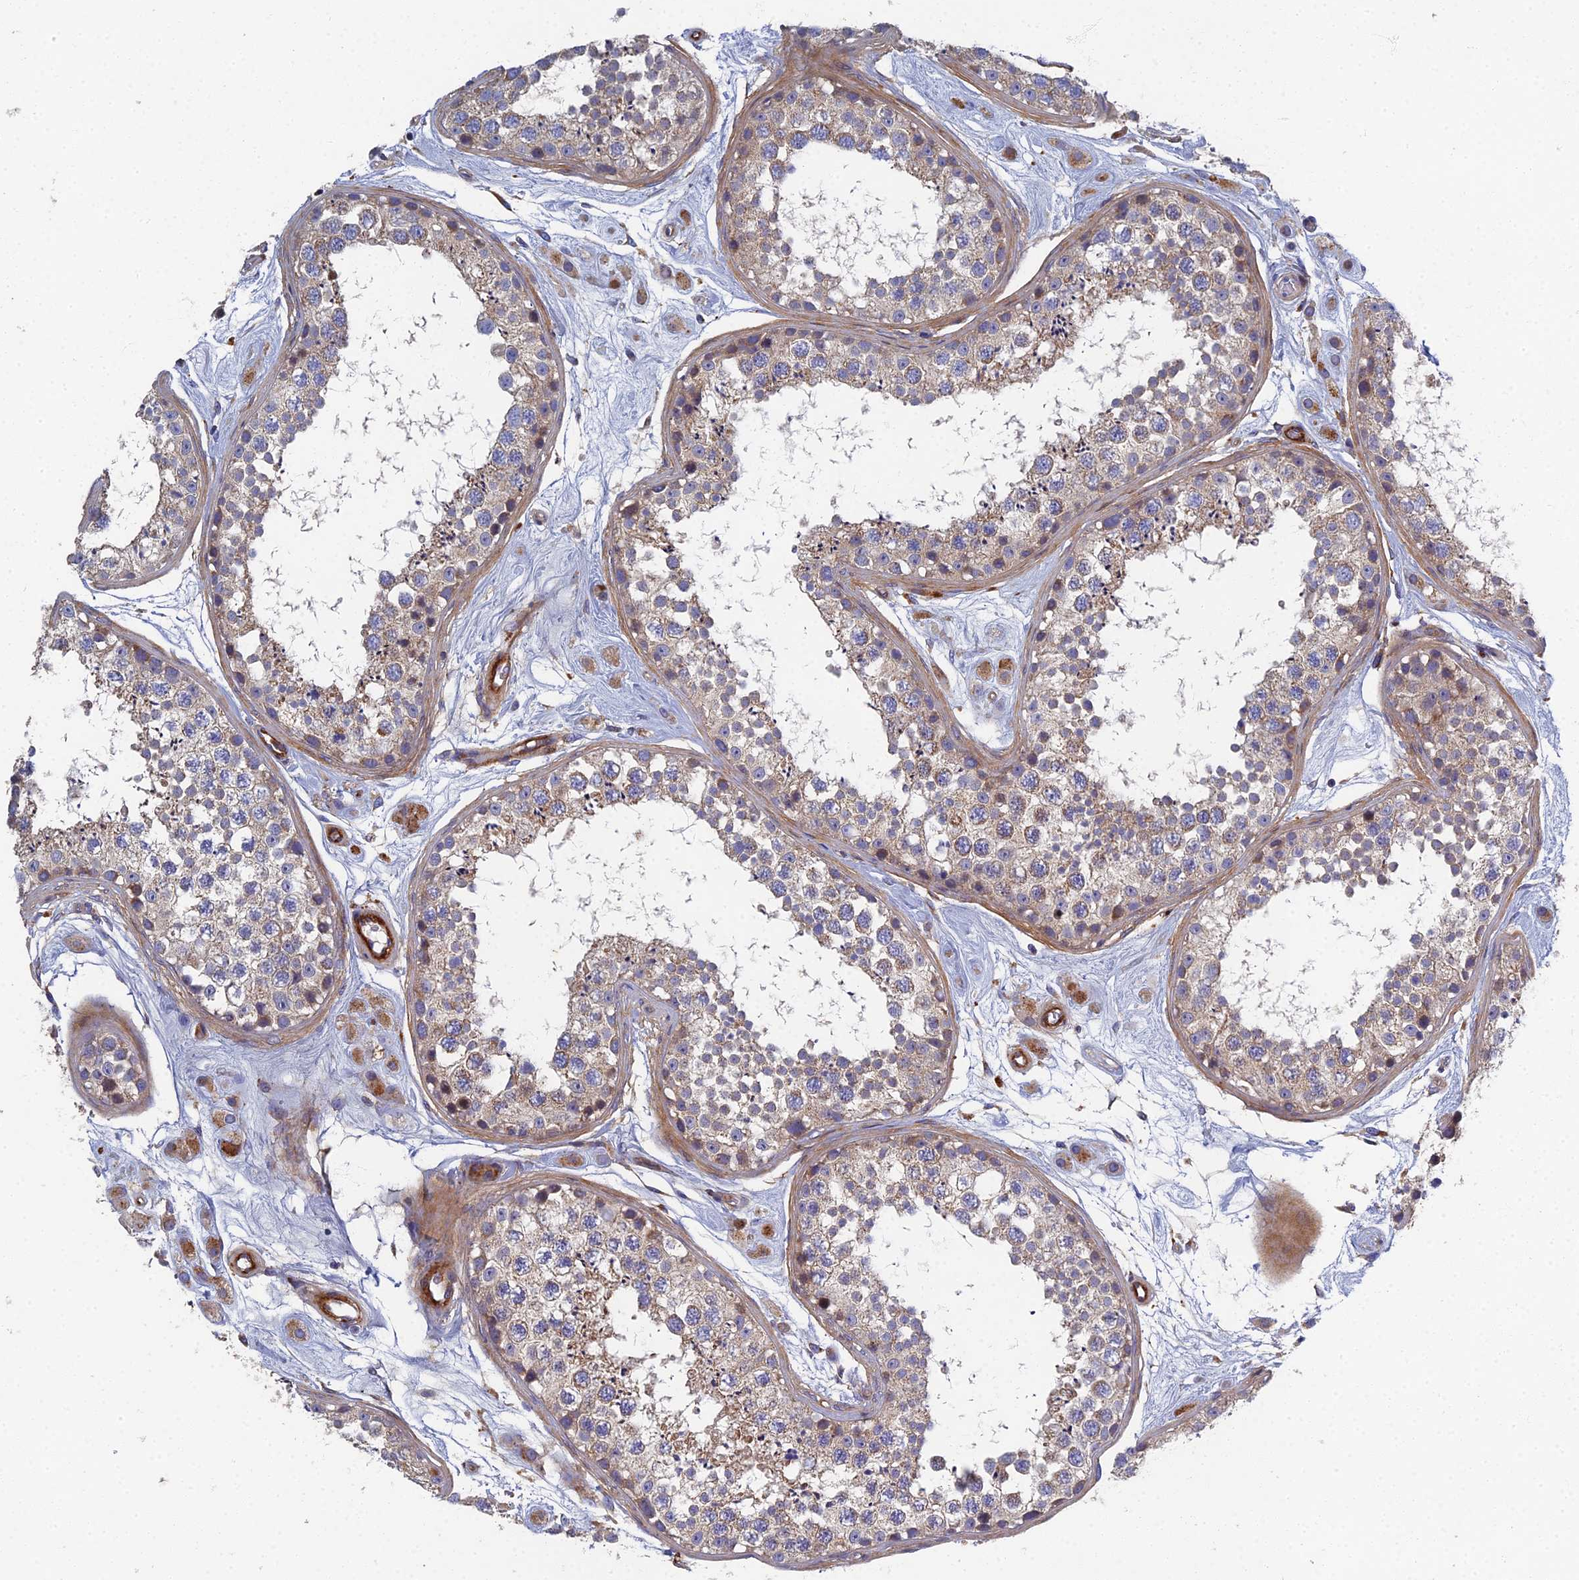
{"staining": {"intensity": "weak", "quantity": "25%-75%", "location": "cytoplasmic/membranous"}, "tissue": "testis", "cell_type": "Cells in seminiferous ducts", "image_type": "normal", "snomed": [{"axis": "morphology", "description": "Normal tissue, NOS"}, {"axis": "topography", "description": "Testis"}], "caption": "Protein staining of benign testis shows weak cytoplasmic/membranous expression in approximately 25%-75% of cells in seminiferous ducts.", "gene": "RNASEK", "patient": {"sex": "male", "age": 25}}